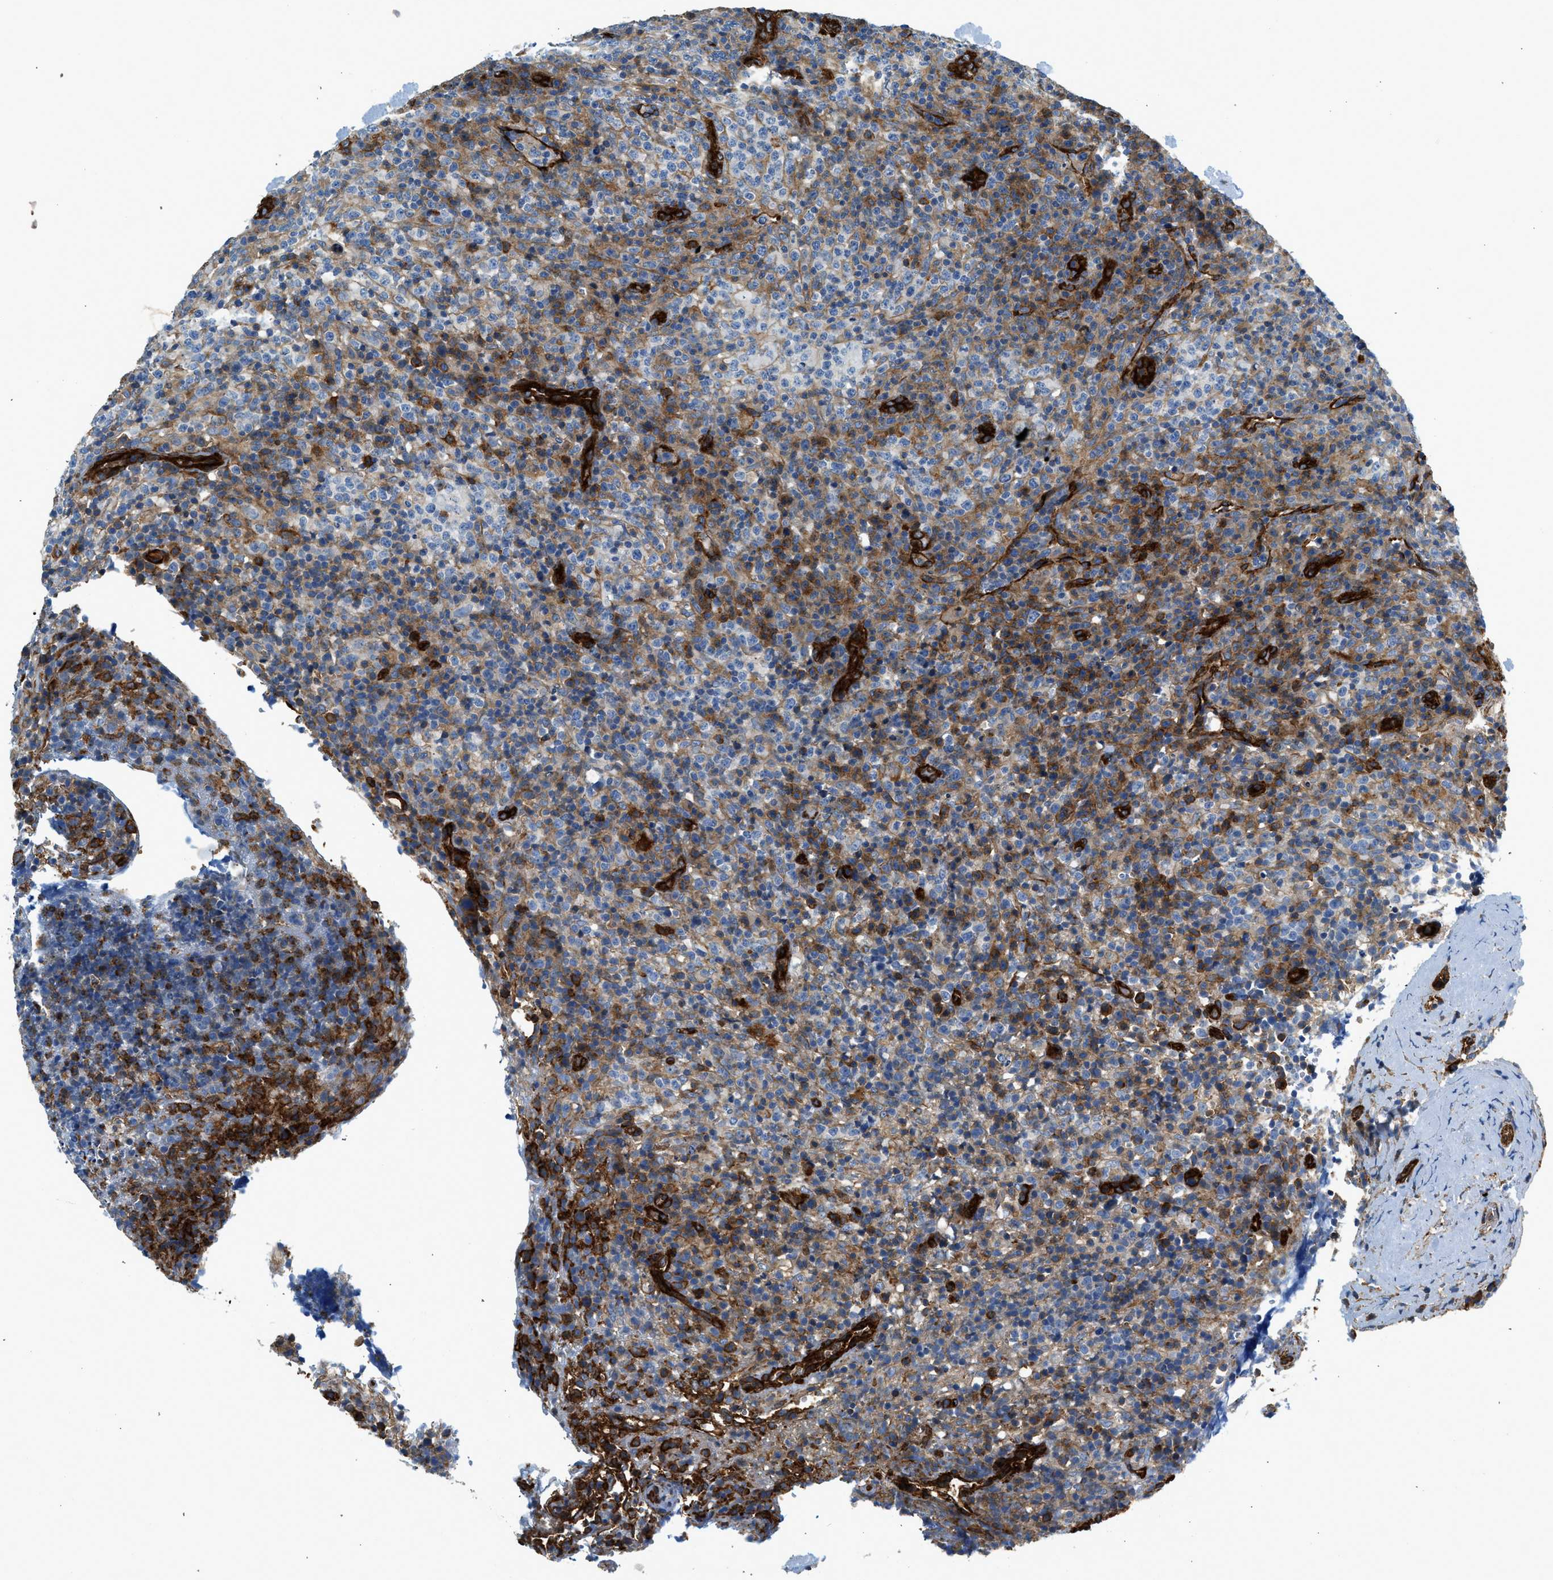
{"staining": {"intensity": "moderate", "quantity": "<25%", "location": "cytoplasmic/membranous"}, "tissue": "lymphoma", "cell_type": "Tumor cells", "image_type": "cancer", "snomed": [{"axis": "morphology", "description": "Malignant lymphoma, non-Hodgkin's type, High grade"}, {"axis": "topography", "description": "Lymph node"}], "caption": "Human high-grade malignant lymphoma, non-Hodgkin's type stained with a protein marker reveals moderate staining in tumor cells.", "gene": "HIP1", "patient": {"sex": "female", "age": 76}}